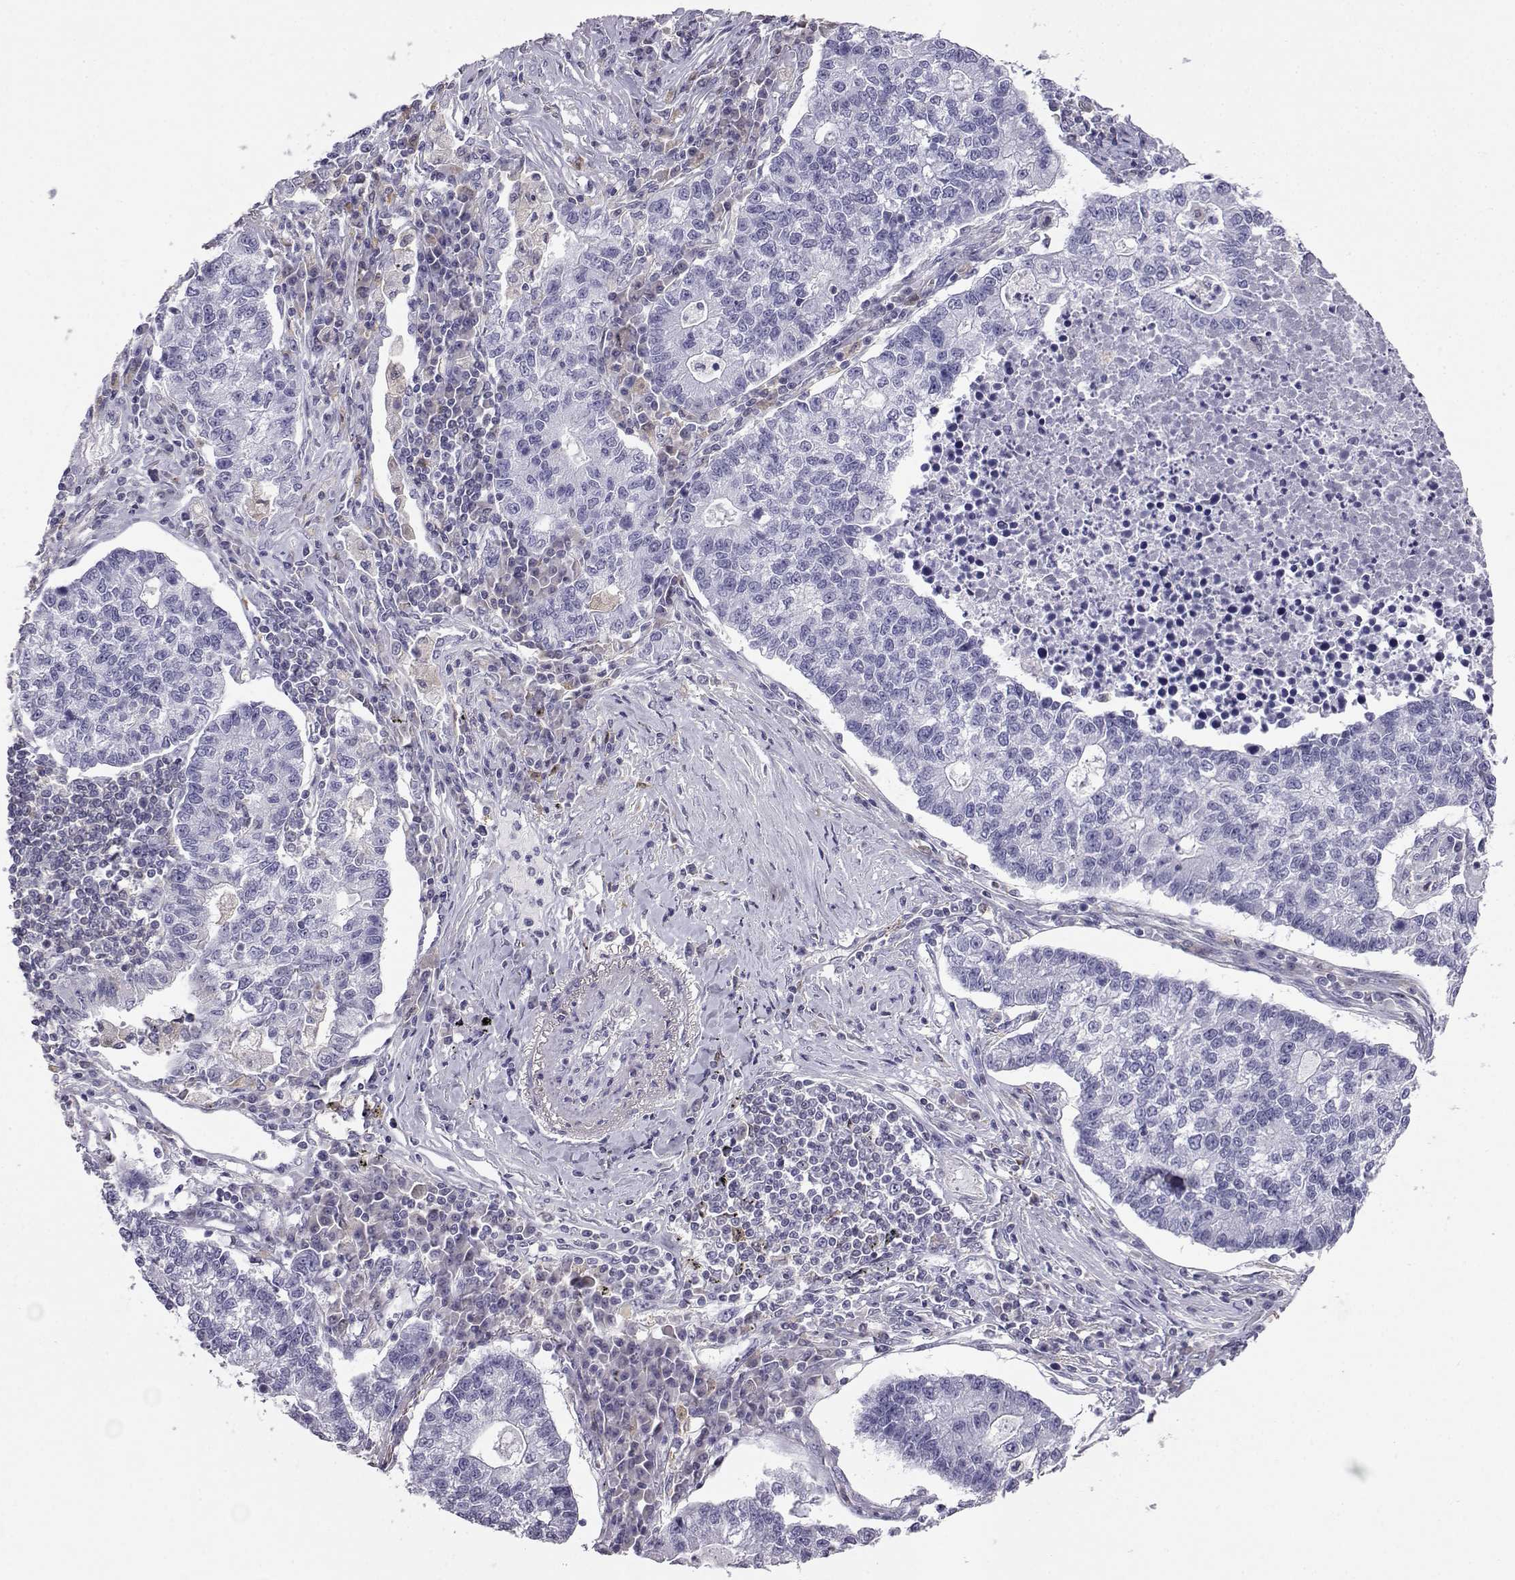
{"staining": {"intensity": "negative", "quantity": "none", "location": "none"}, "tissue": "lung cancer", "cell_type": "Tumor cells", "image_type": "cancer", "snomed": [{"axis": "morphology", "description": "Adenocarcinoma, NOS"}, {"axis": "topography", "description": "Lung"}], "caption": "High magnification brightfield microscopy of lung adenocarcinoma stained with DAB (brown) and counterstained with hematoxylin (blue): tumor cells show no significant positivity.", "gene": "AKR1B1", "patient": {"sex": "male", "age": 57}}